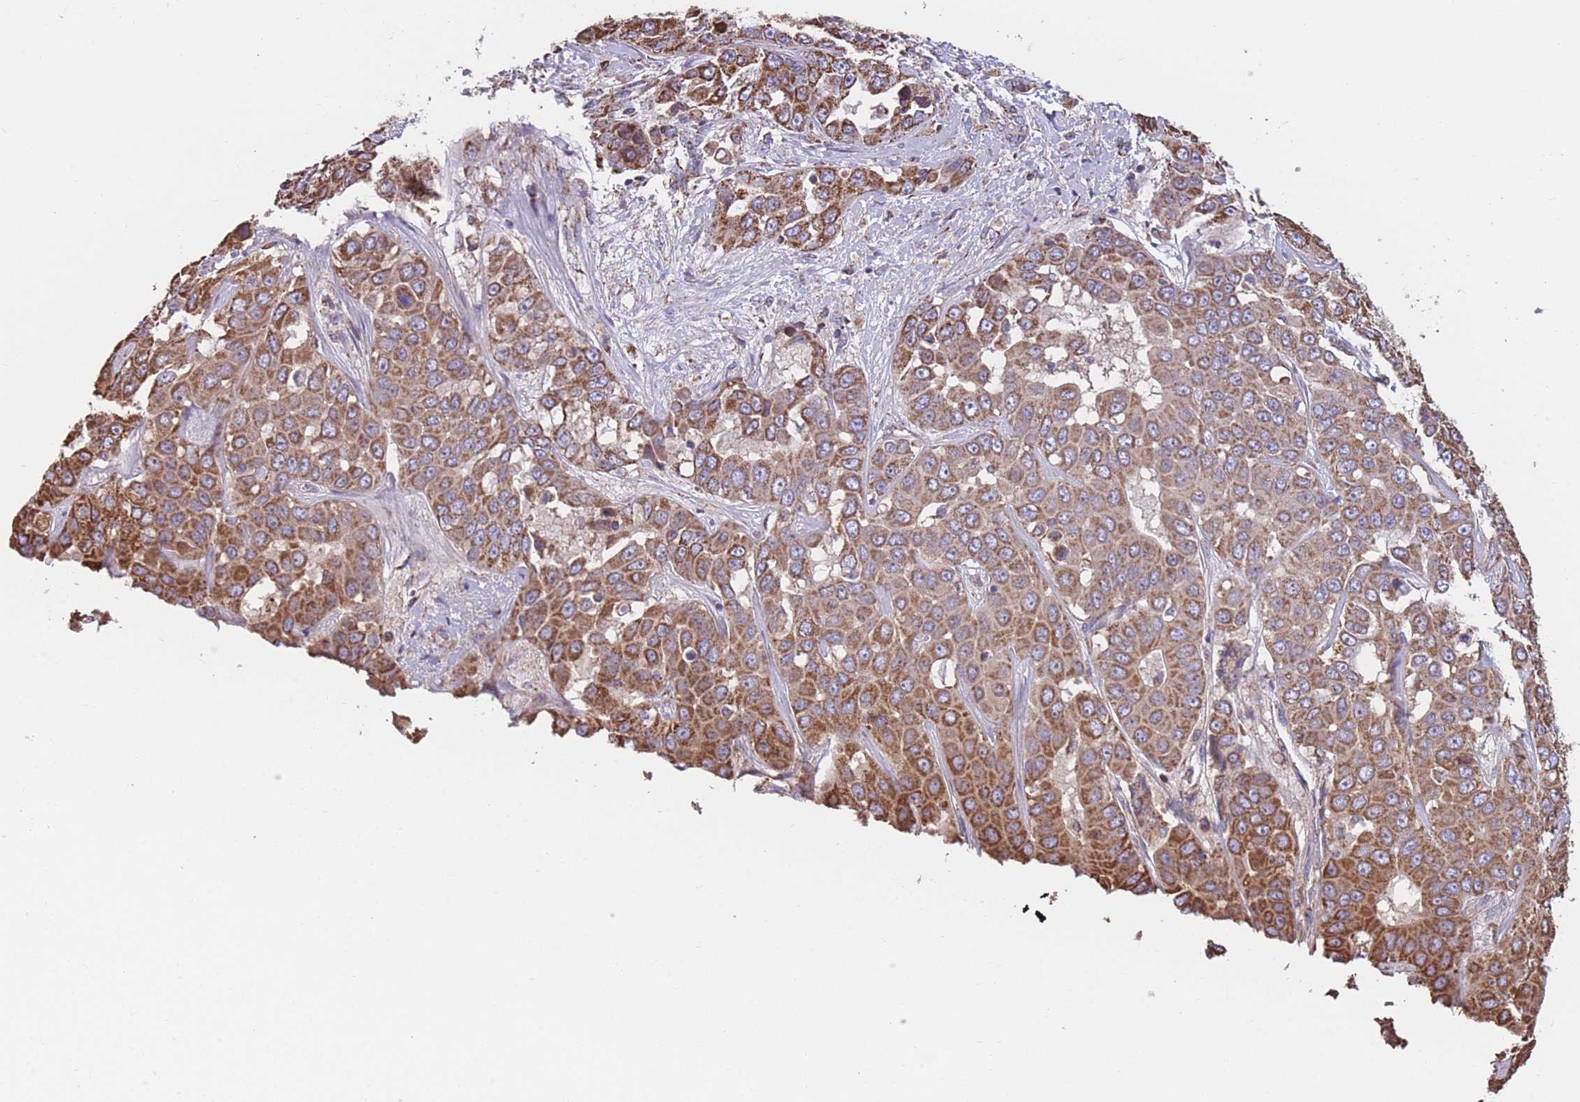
{"staining": {"intensity": "strong", "quantity": ">75%", "location": "cytoplasmic/membranous"}, "tissue": "liver cancer", "cell_type": "Tumor cells", "image_type": "cancer", "snomed": [{"axis": "morphology", "description": "Cholangiocarcinoma"}, {"axis": "topography", "description": "Liver"}], "caption": "A high-resolution photomicrograph shows immunohistochemistry staining of liver cancer (cholangiocarcinoma), which exhibits strong cytoplasmic/membranous expression in about >75% of tumor cells.", "gene": "FKBP8", "patient": {"sex": "female", "age": 52}}